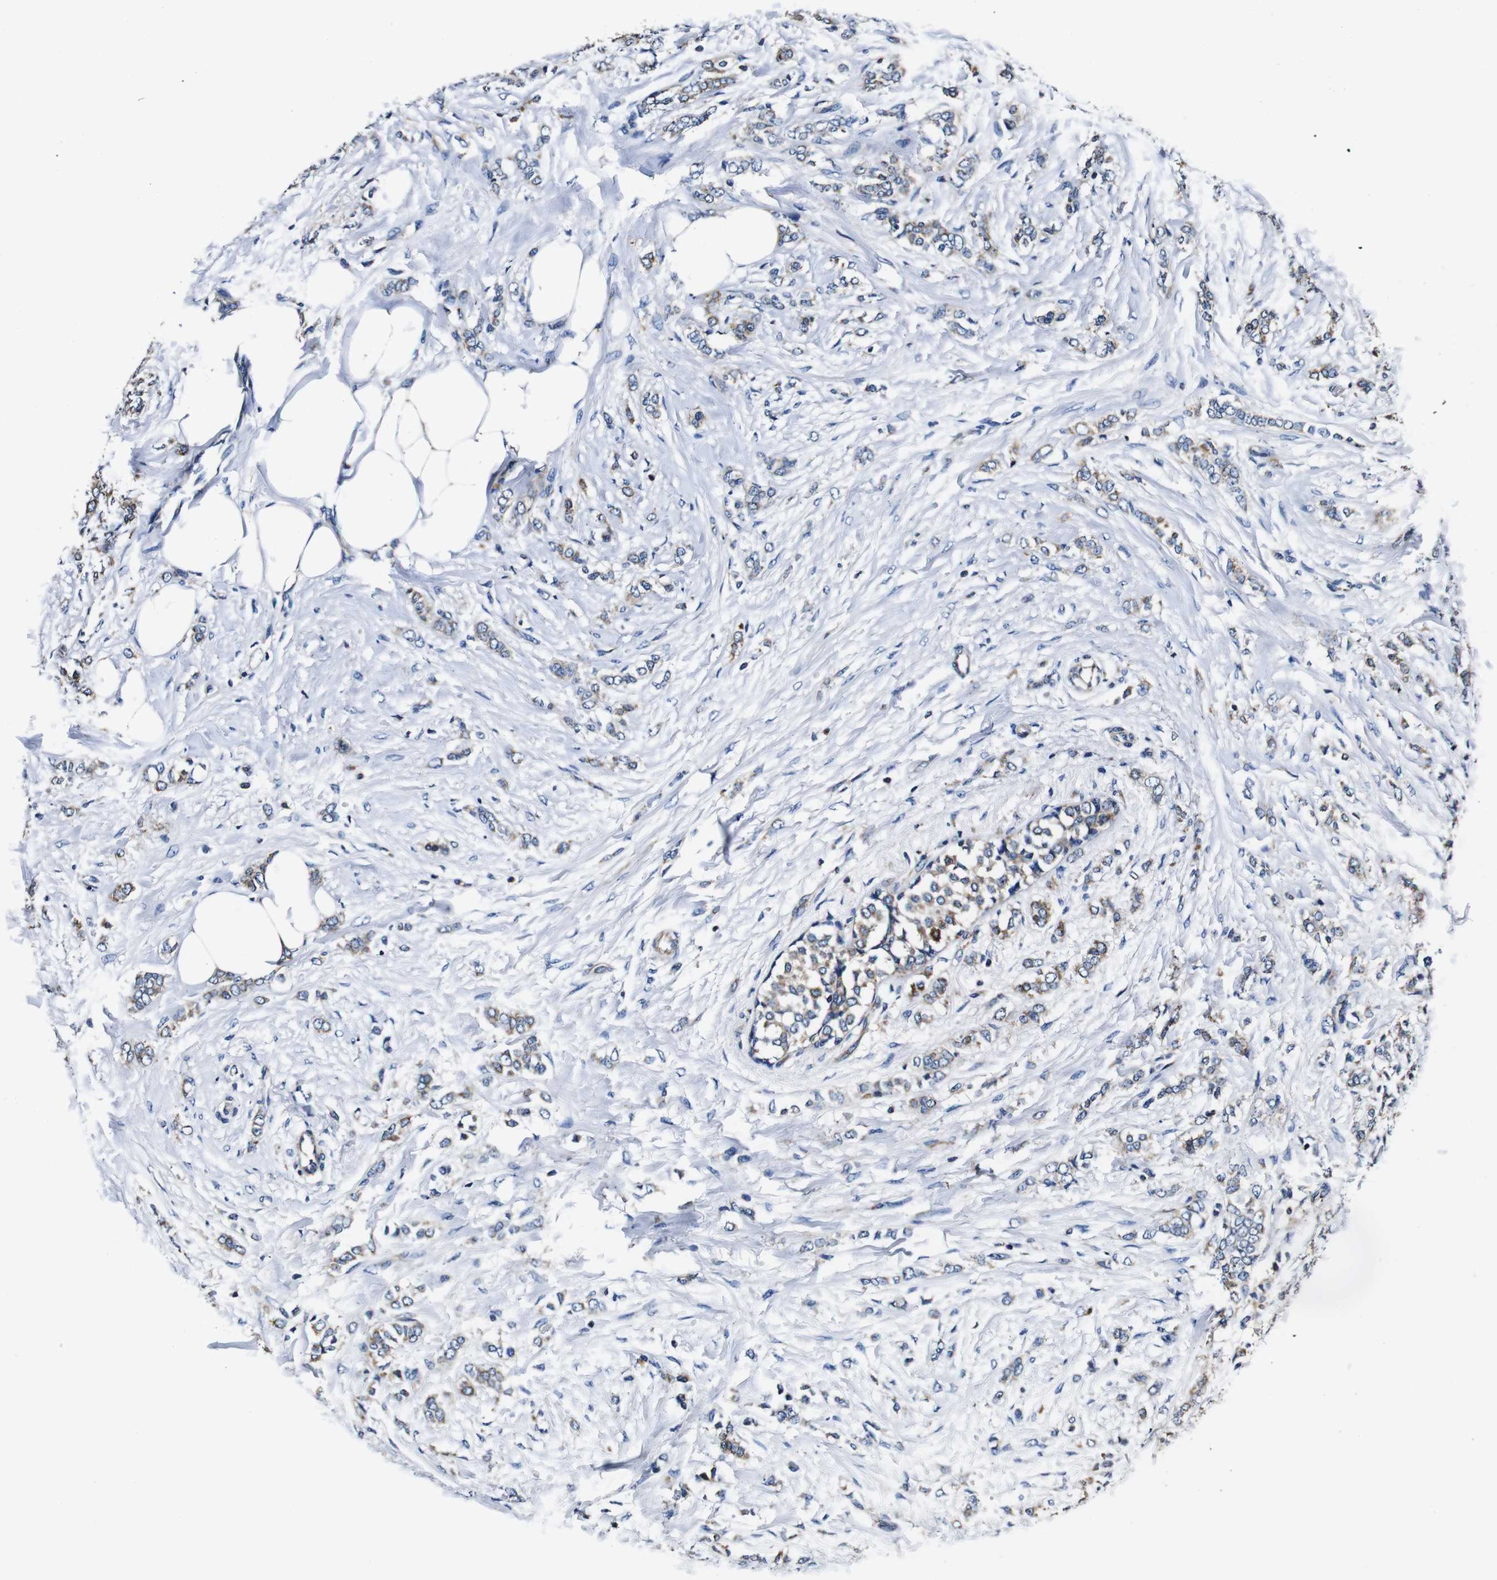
{"staining": {"intensity": "moderate", "quantity": "25%-75%", "location": "cytoplasmic/membranous"}, "tissue": "breast cancer", "cell_type": "Tumor cells", "image_type": "cancer", "snomed": [{"axis": "morphology", "description": "Lobular carcinoma, in situ"}, {"axis": "morphology", "description": "Lobular carcinoma"}, {"axis": "topography", "description": "Breast"}], "caption": "Approximately 25%-75% of tumor cells in human breast cancer (lobular carcinoma in situ) exhibit moderate cytoplasmic/membranous protein expression as visualized by brown immunohistochemical staining.", "gene": "HK1", "patient": {"sex": "female", "age": 41}}